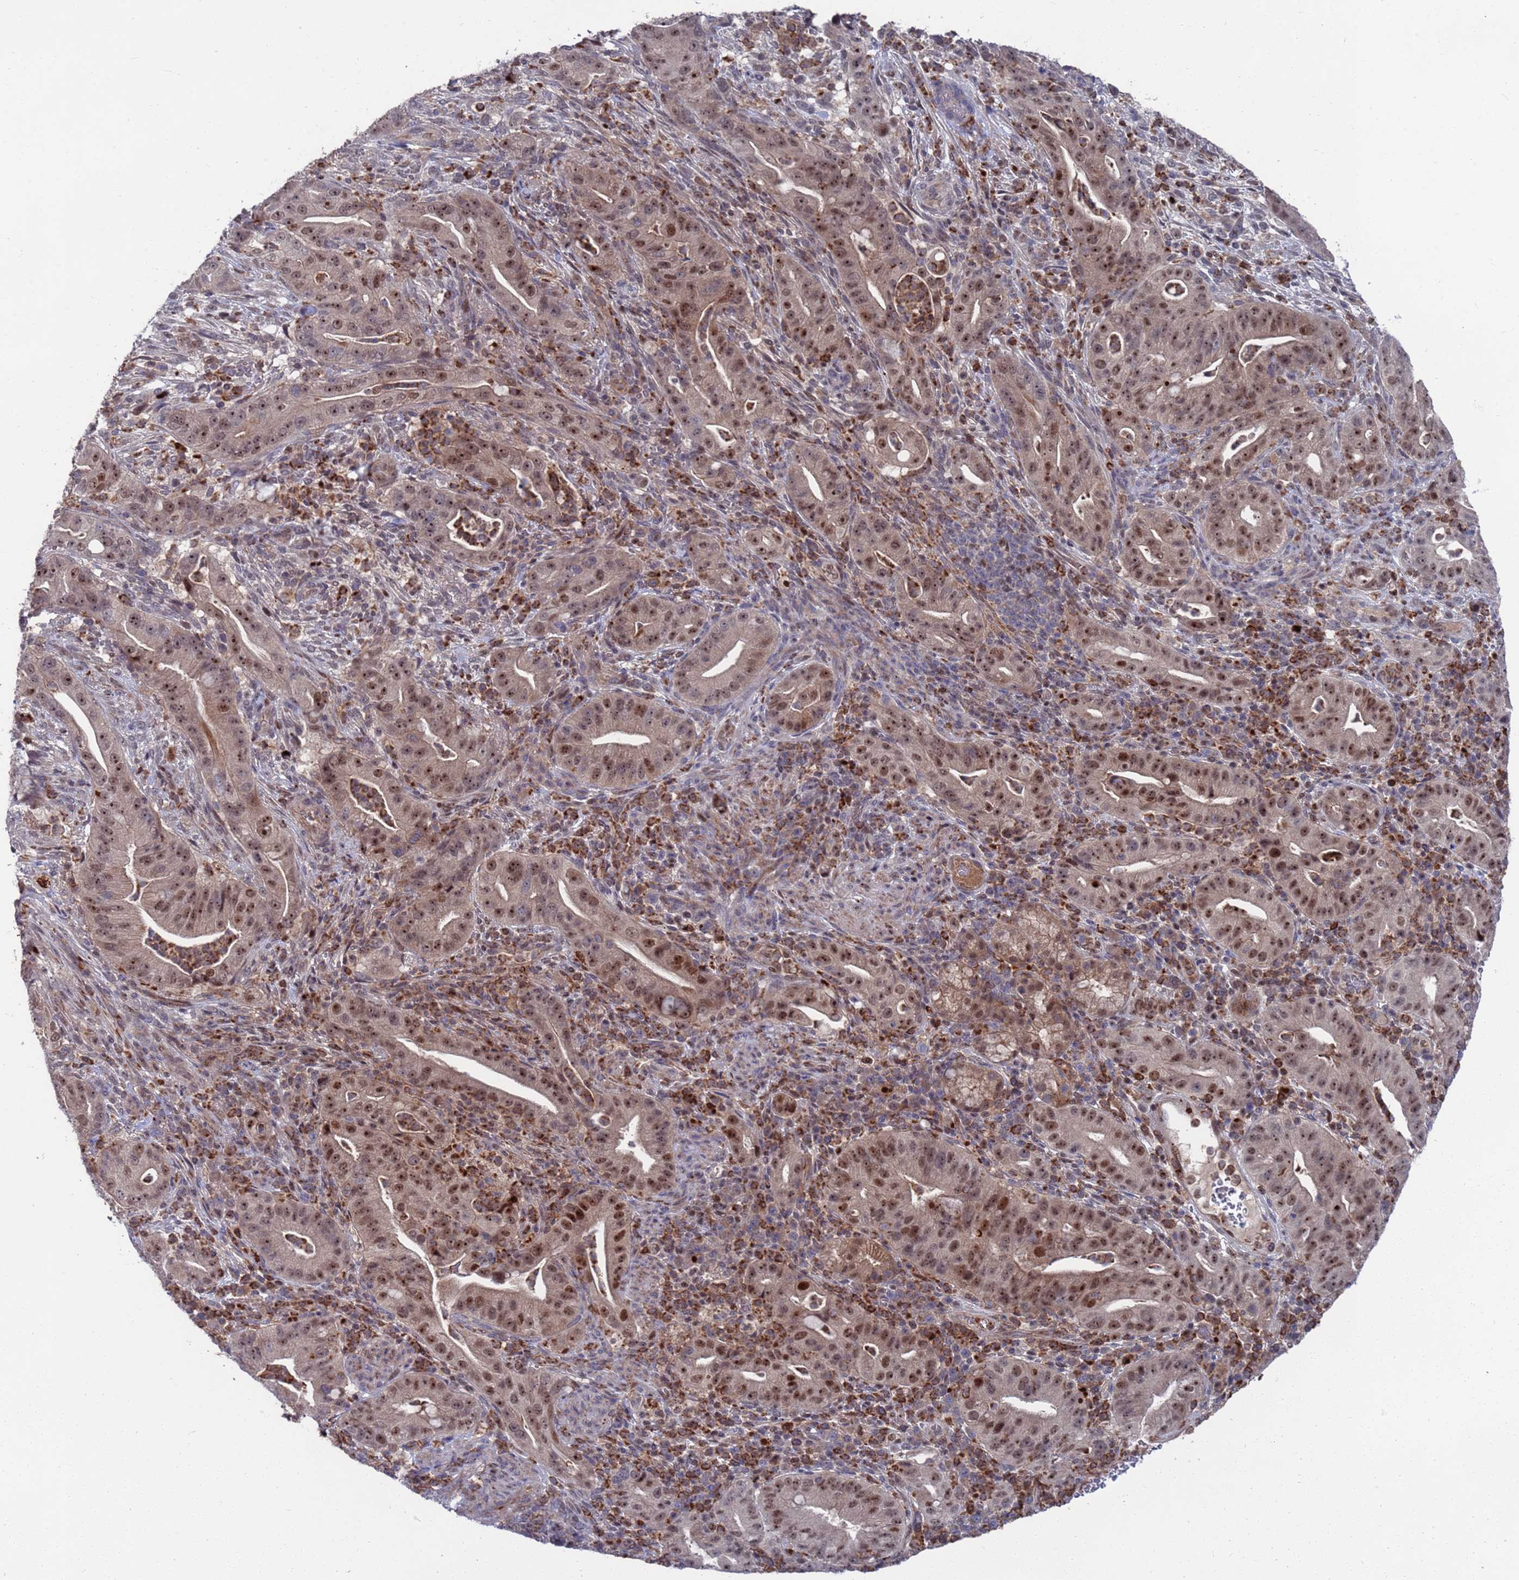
{"staining": {"intensity": "moderate", "quantity": "25%-75%", "location": "nuclear"}, "tissue": "pancreatic cancer", "cell_type": "Tumor cells", "image_type": "cancer", "snomed": [{"axis": "morphology", "description": "Adenocarcinoma, NOS"}, {"axis": "topography", "description": "Pancreas"}], "caption": "Protein expression analysis of human pancreatic adenocarcinoma reveals moderate nuclear expression in about 25%-75% of tumor cells.", "gene": "TMBIM6", "patient": {"sex": "male", "age": 71}}